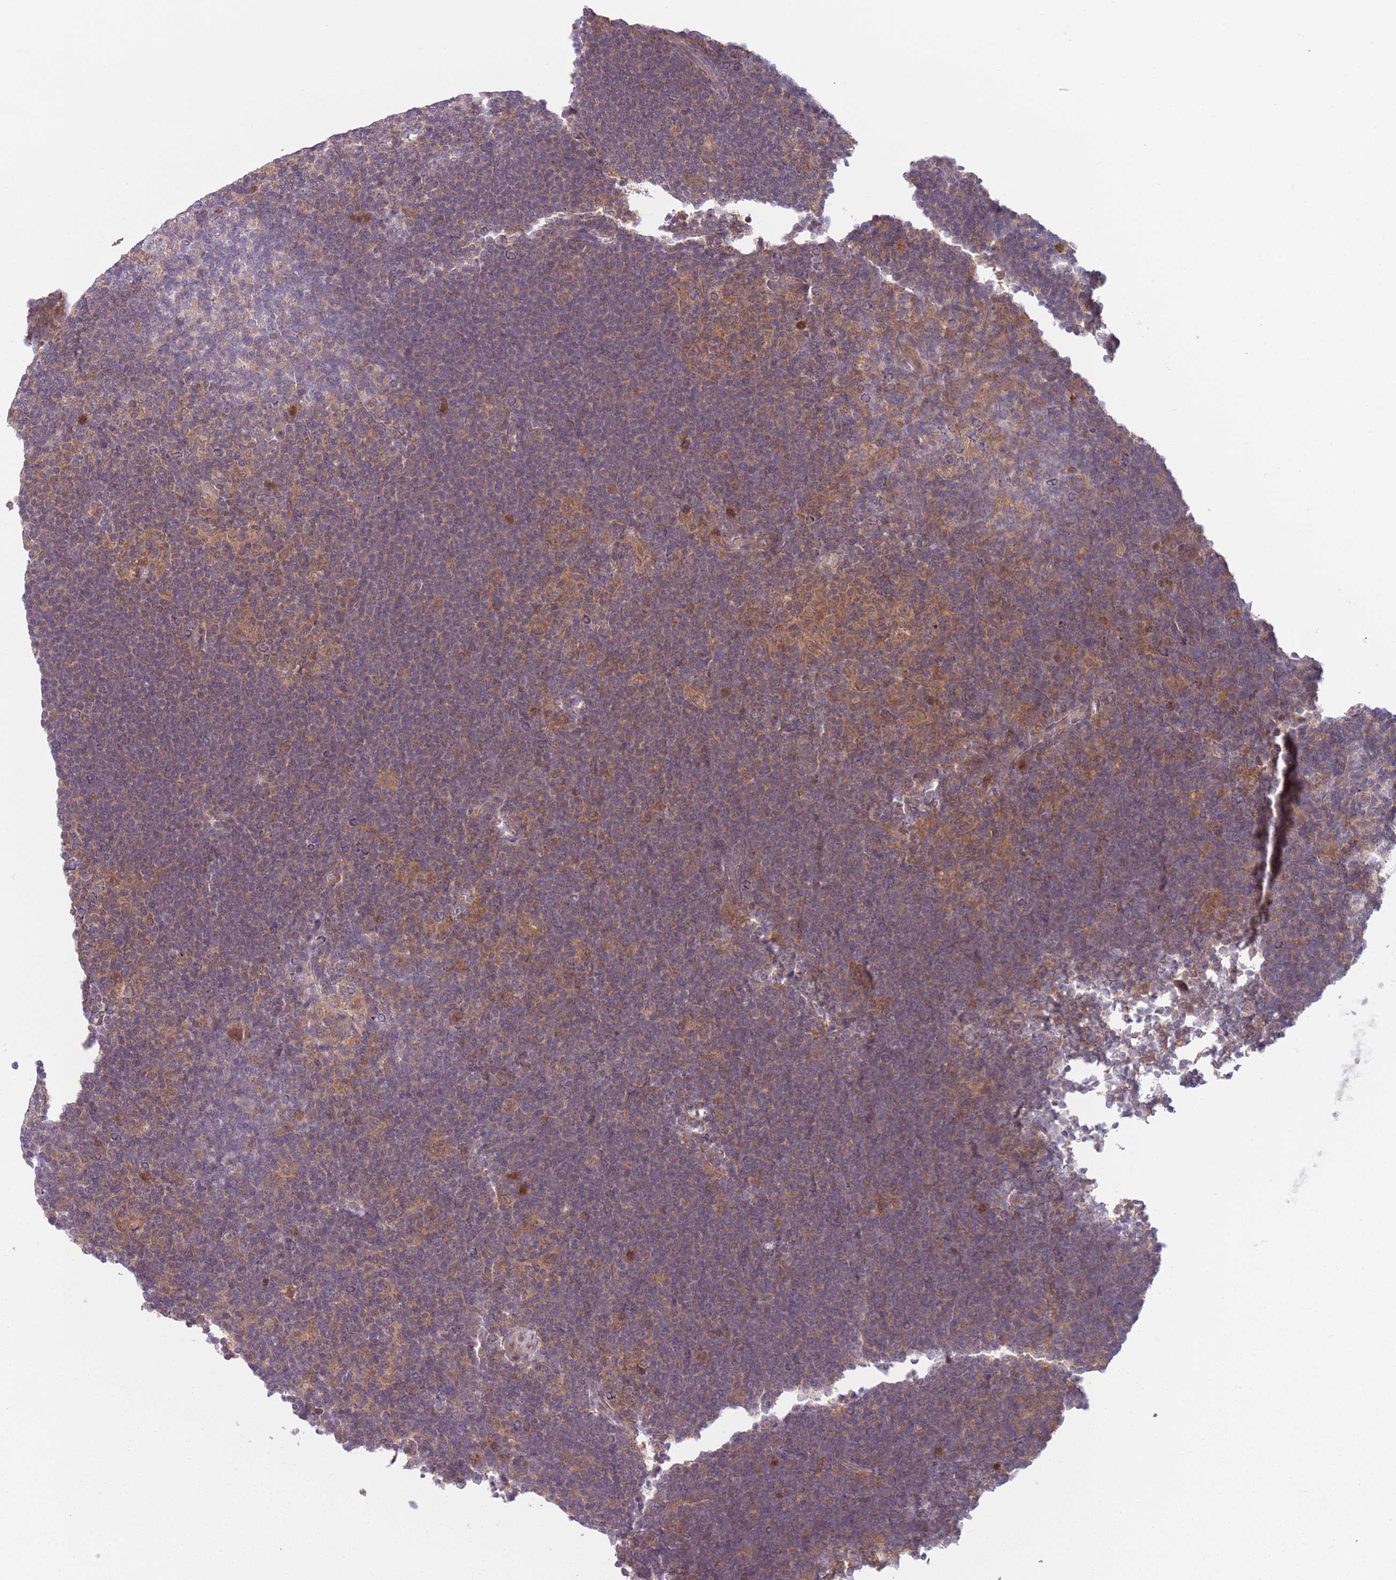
{"staining": {"intensity": "moderate", "quantity": ">75%", "location": "cytoplasmic/membranous"}, "tissue": "lymphoma", "cell_type": "Tumor cells", "image_type": "cancer", "snomed": [{"axis": "morphology", "description": "Hodgkin's disease, NOS"}, {"axis": "topography", "description": "Lymph node"}], "caption": "Tumor cells reveal medium levels of moderate cytoplasmic/membranous staining in approximately >75% of cells in lymphoma.", "gene": "COPE", "patient": {"sex": "female", "age": 57}}